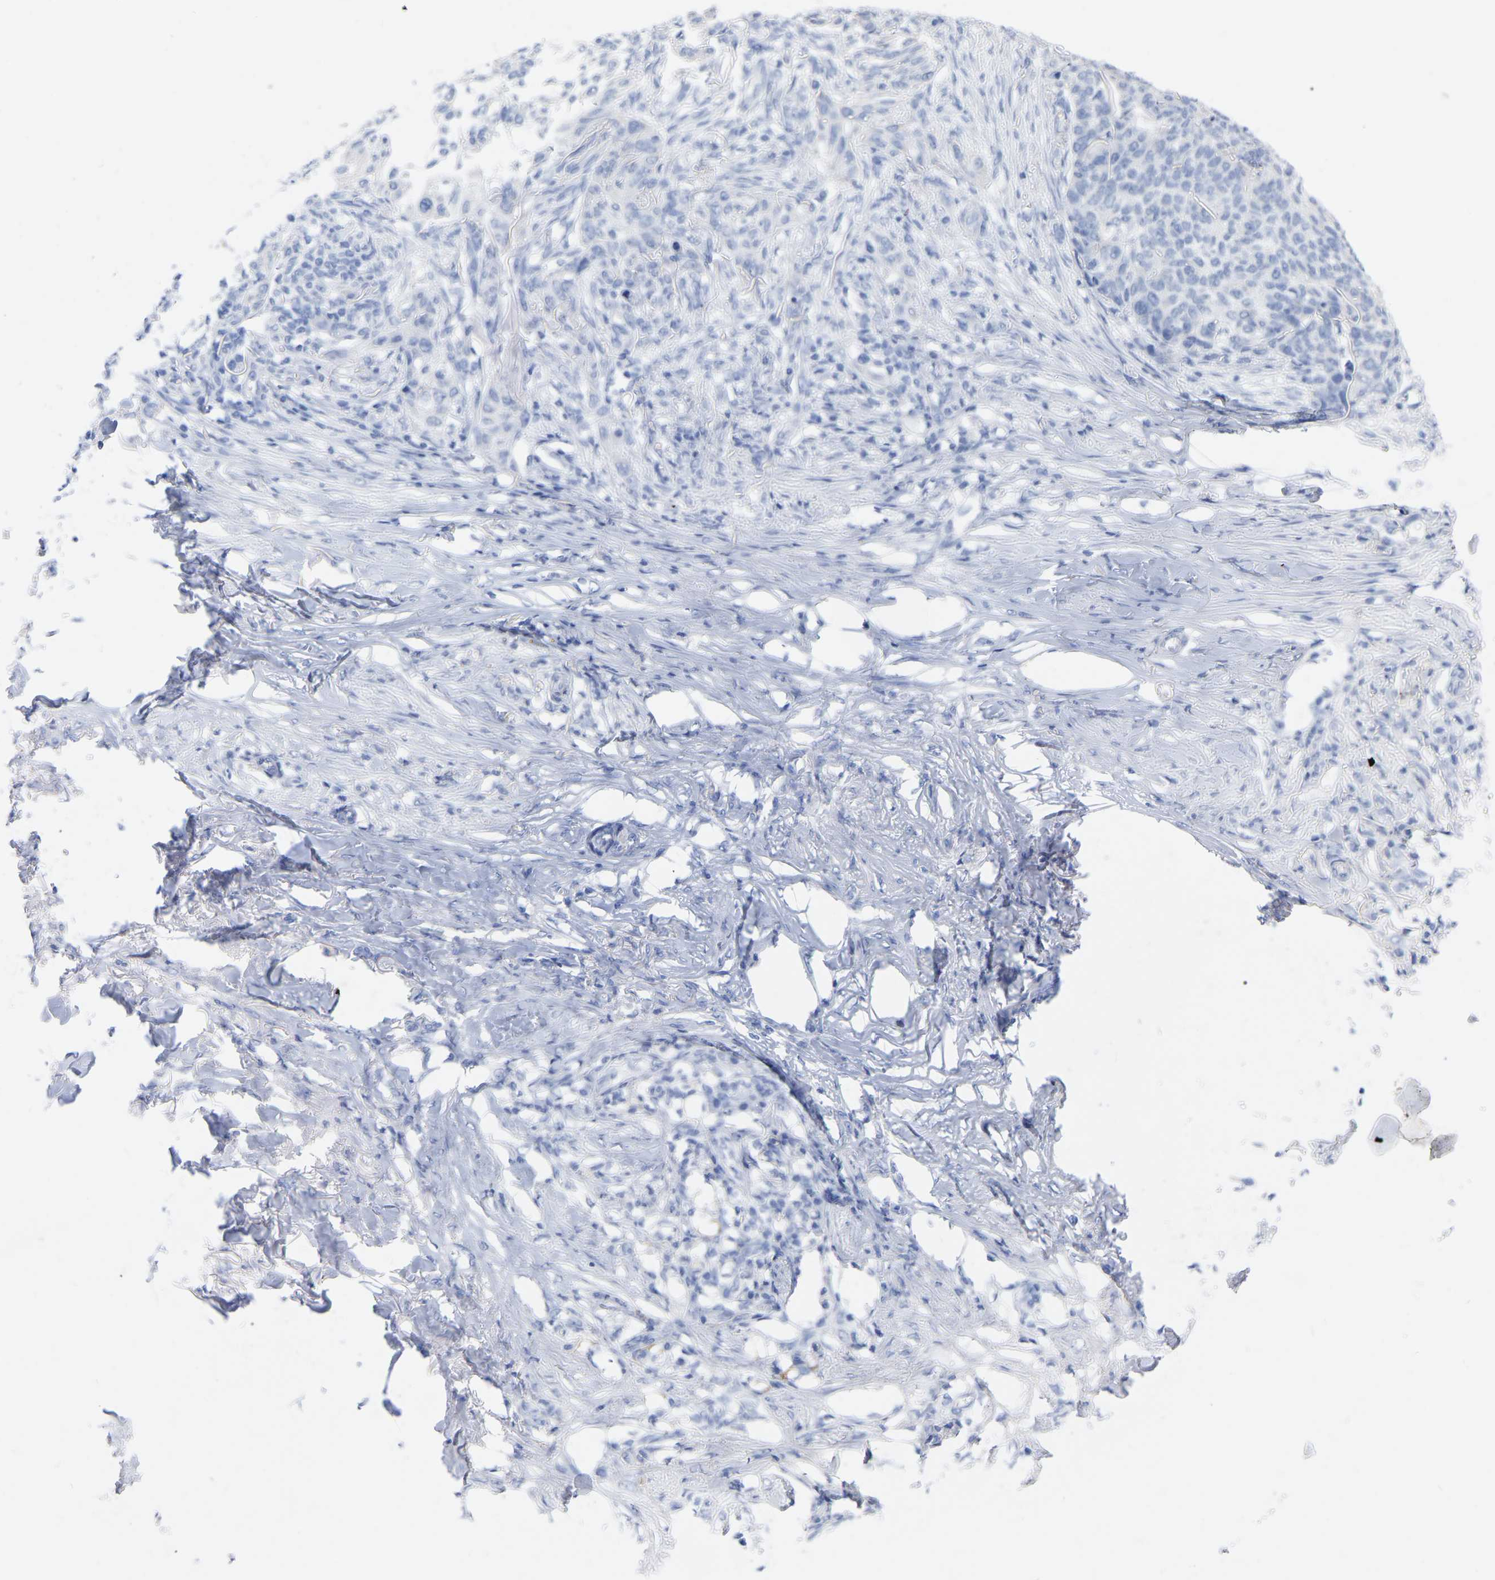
{"staining": {"intensity": "negative", "quantity": "none", "location": "none"}, "tissue": "skin cancer", "cell_type": "Tumor cells", "image_type": "cancer", "snomed": [{"axis": "morphology", "description": "Basal cell carcinoma"}, {"axis": "topography", "description": "Skin"}], "caption": "Immunohistochemistry of human skin basal cell carcinoma exhibits no positivity in tumor cells.", "gene": "ZNF629", "patient": {"sex": "male", "age": 85}}